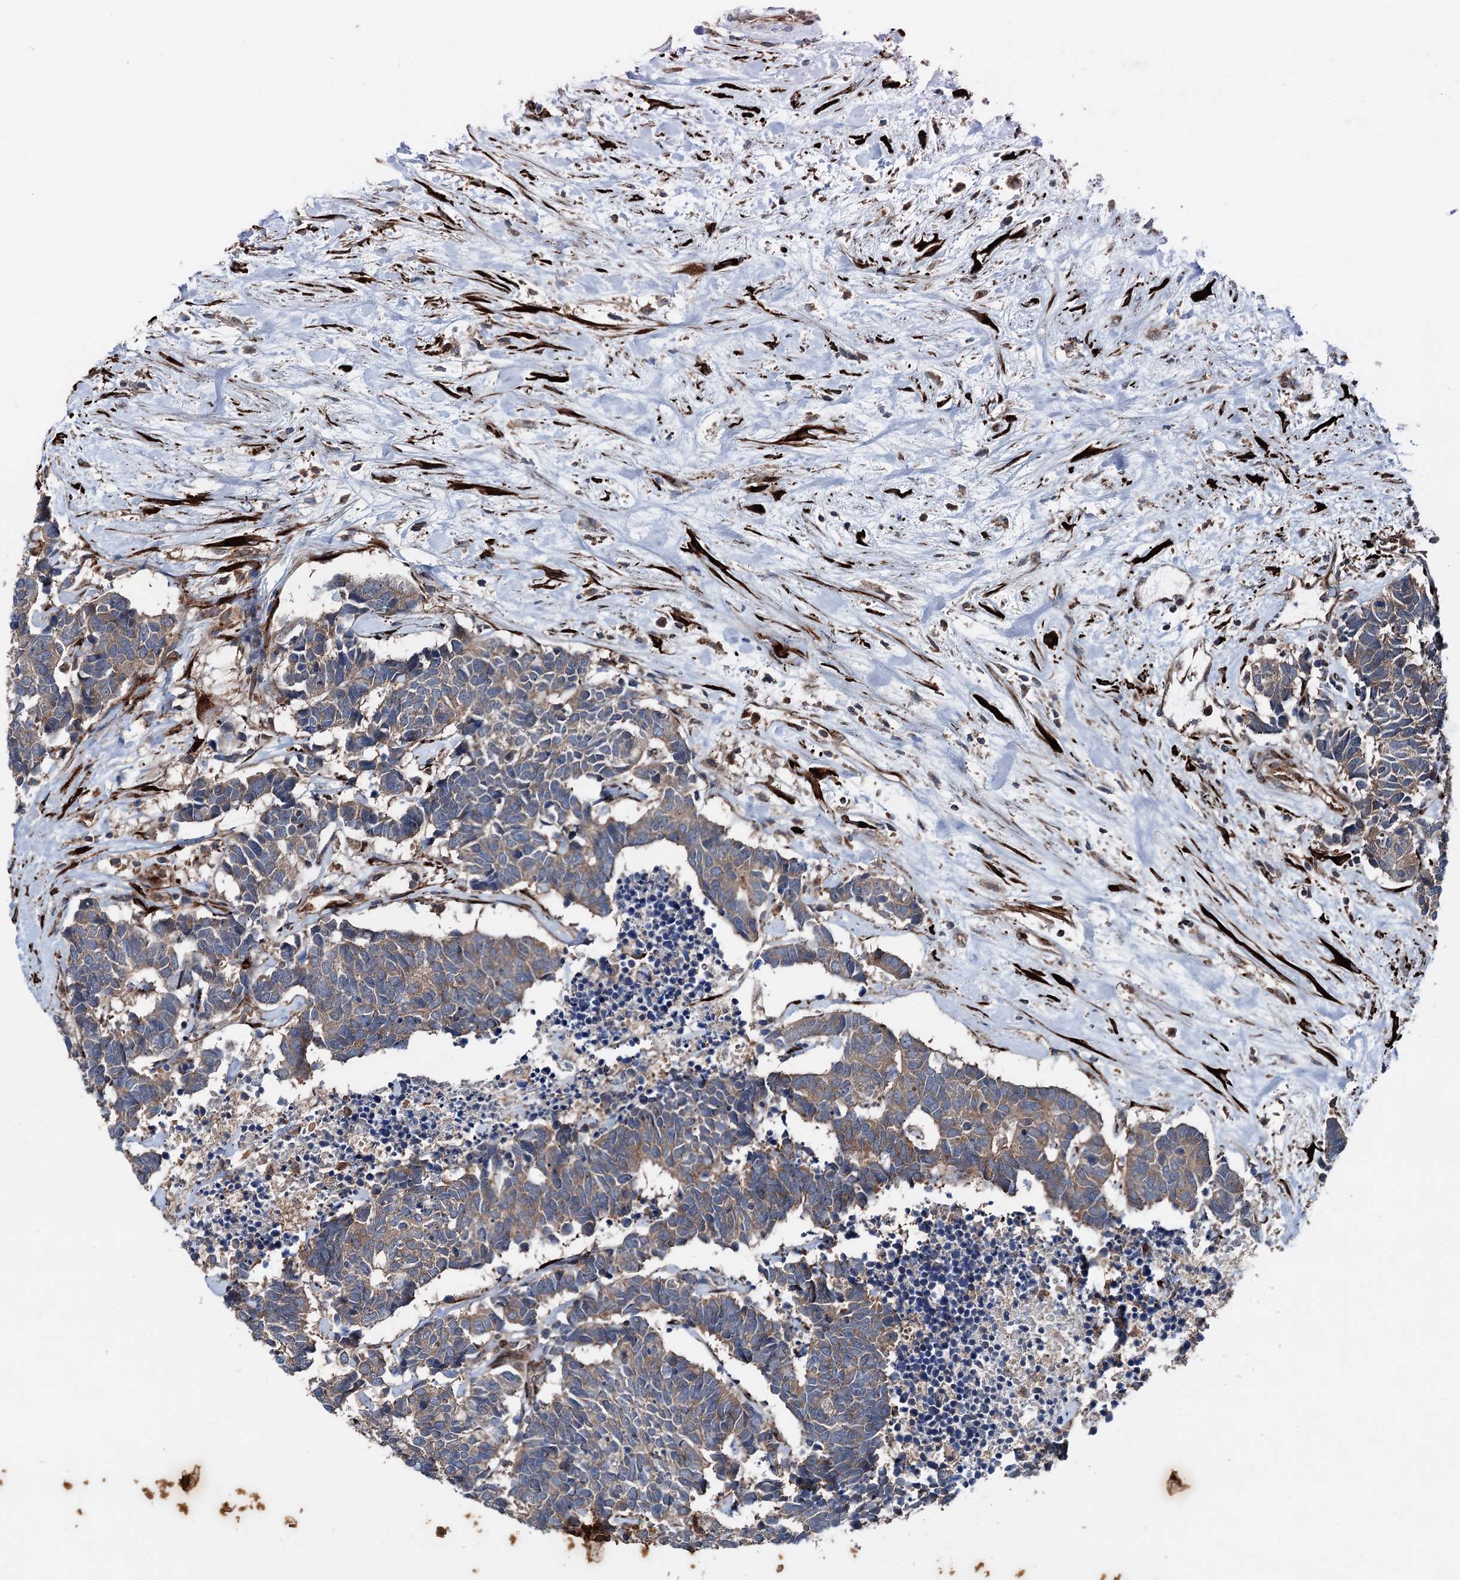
{"staining": {"intensity": "moderate", "quantity": ">75%", "location": "cytoplasmic/membranous"}, "tissue": "carcinoid", "cell_type": "Tumor cells", "image_type": "cancer", "snomed": [{"axis": "morphology", "description": "Carcinoma, NOS"}, {"axis": "morphology", "description": "Carcinoid, malignant, NOS"}, {"axis": "topography", "description": "Urinary bladder"}], "caption": "Immunohistochemical staining of human carcinoid displays medium levels of moderate cytoplasmic/membranous protein staining in approximately >75% of tumor cells. The staining is performed using DAB (3,3'-diaminobenzidine) brown chromogen to label protein expression. The nuclei are counter-stained blue using hematoxylin.", "gene": "DDIAS", "patient": {"sex": "male", "age": 57}}